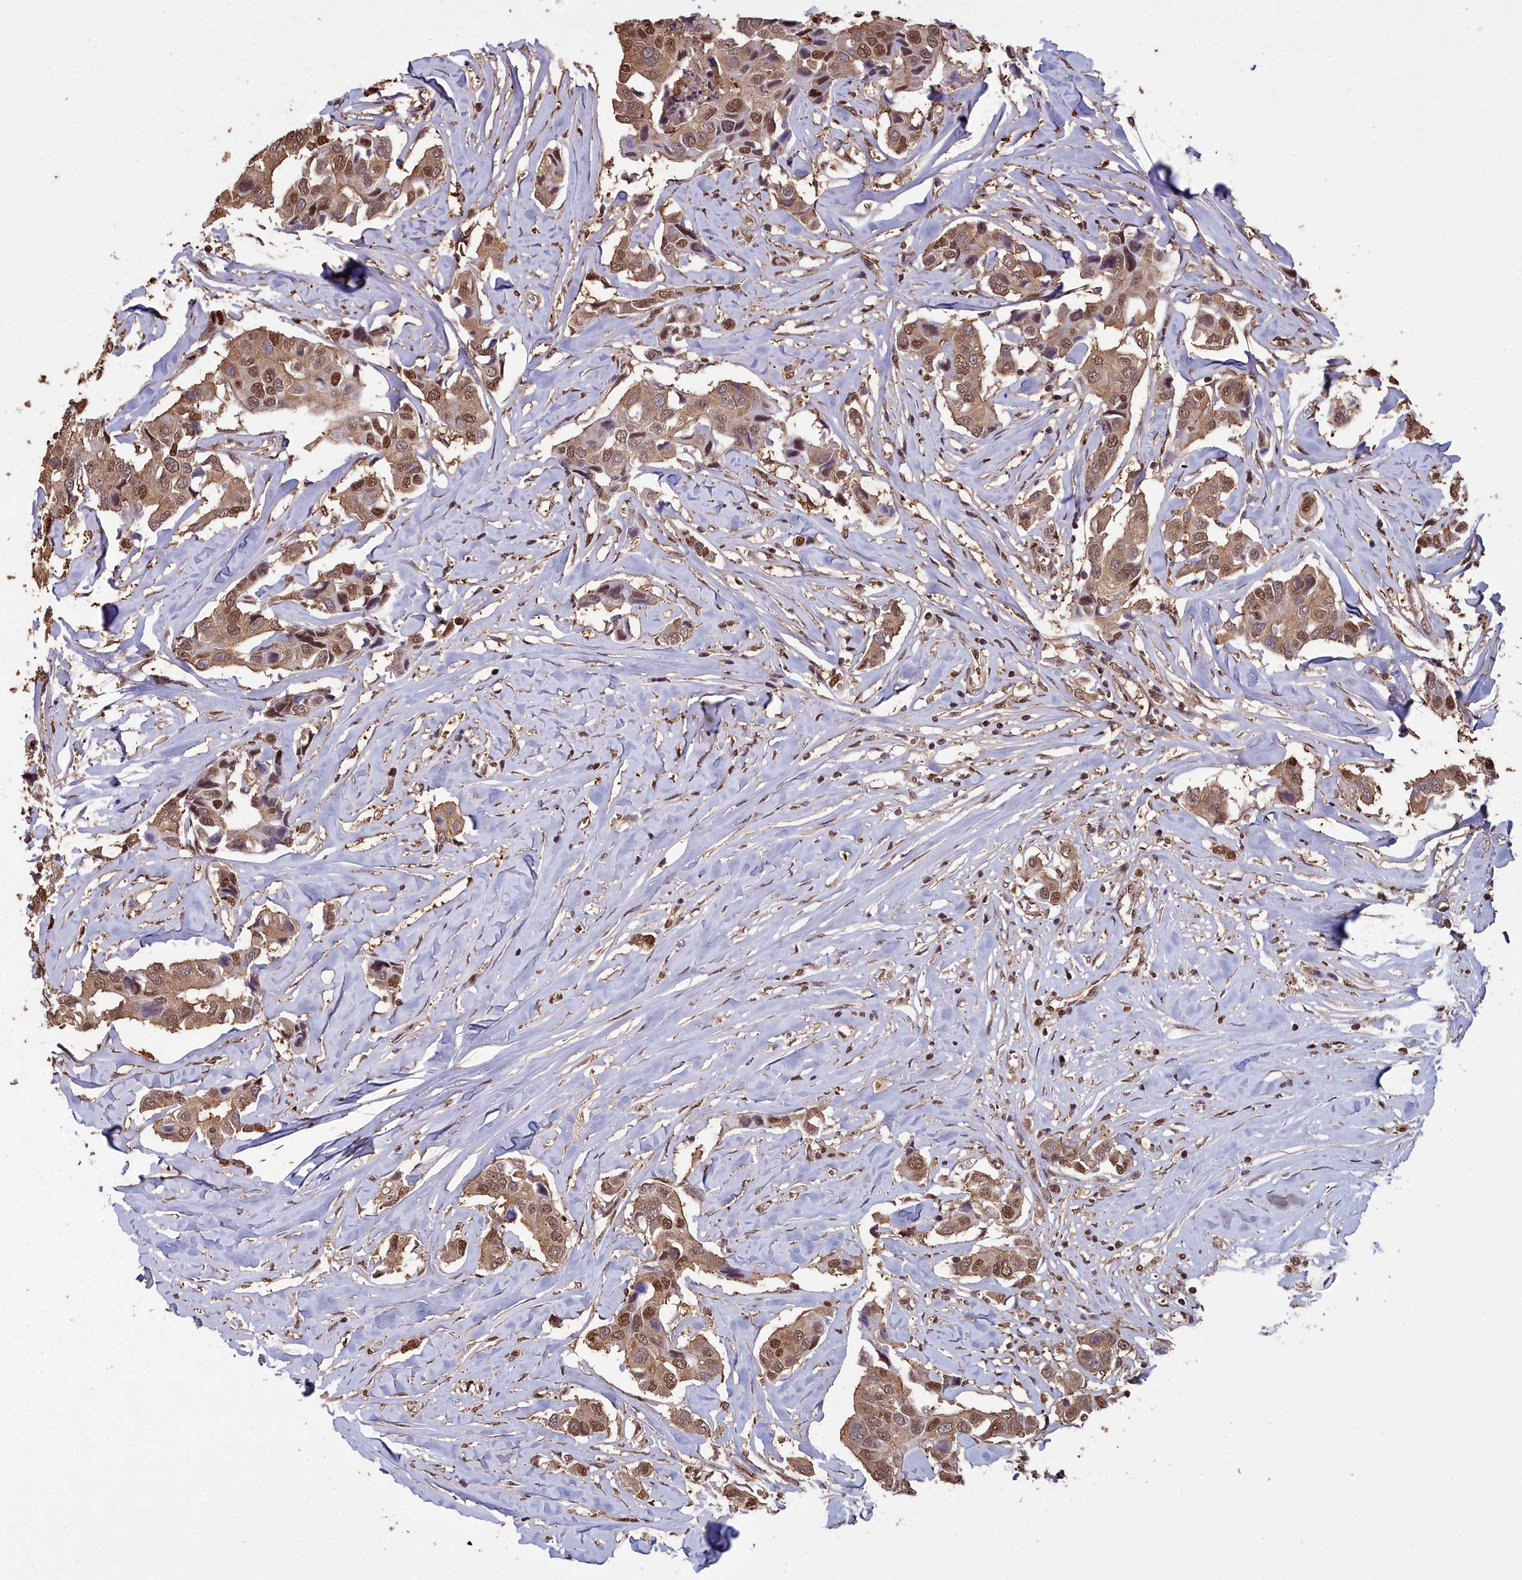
{"staining": {"intensity": "moderate", "quantity": ">75%", "location": "cytoplasmic/membranous,nuclear"}, "tissue": "breast cancer", "cell_type": "Tumor cells", "image_type": "cancer", "snomed": [{"axis": "morphology", "description": "Duct carcinoma"}, {"axis": "topography", "description": "Breast"}], "caption": "Immunohistochemical staining of breast cancer exhibits medium levels of moderate cytoplasmic/membranous and nuclear positivity in approximately >75% of tumor cells.", "gene": "GAPDH", "patient": {"sex": "female", "age": 80}}